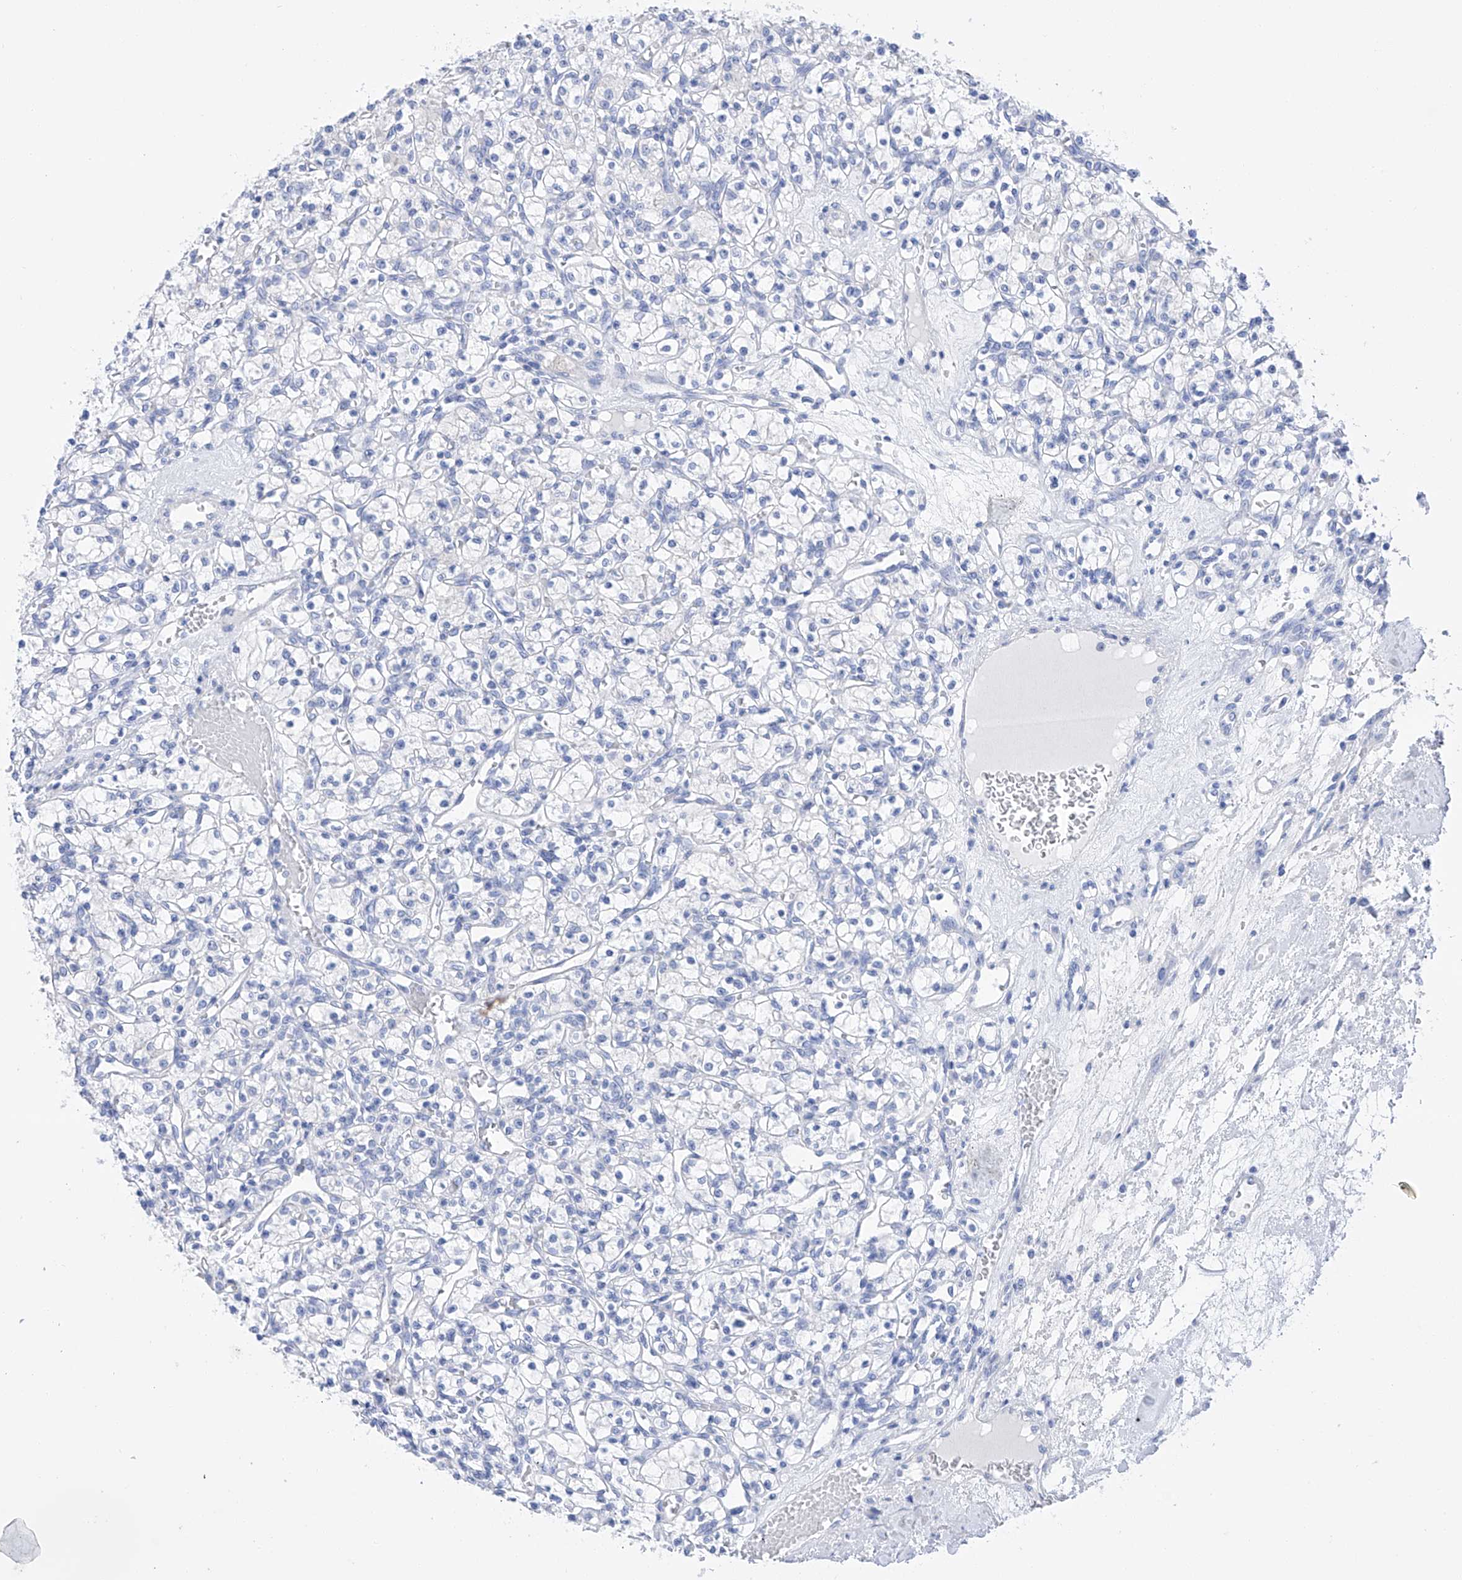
{"staining": {"intensity": "negative", "quantity": "none", "location": "none"}, "tissue": "renal cancer", "cell_type": "Tumor cells", "image_type": "cancer", "snomed": [{"axis": "morphology", "description": "Adenocarcinoma, NOS"}, {"axis": "topography", "description": "Kidney"}], "caption": "A histopathology image of human adenocarcinoma (renal) is negative for staining in tumor cells. (DAB (3,3'-diaminobenzidine) immunohistochemistry with hematoxylin counter stain).", "gene": "FLG", "patient": {"sex": "female", "age": 59}}